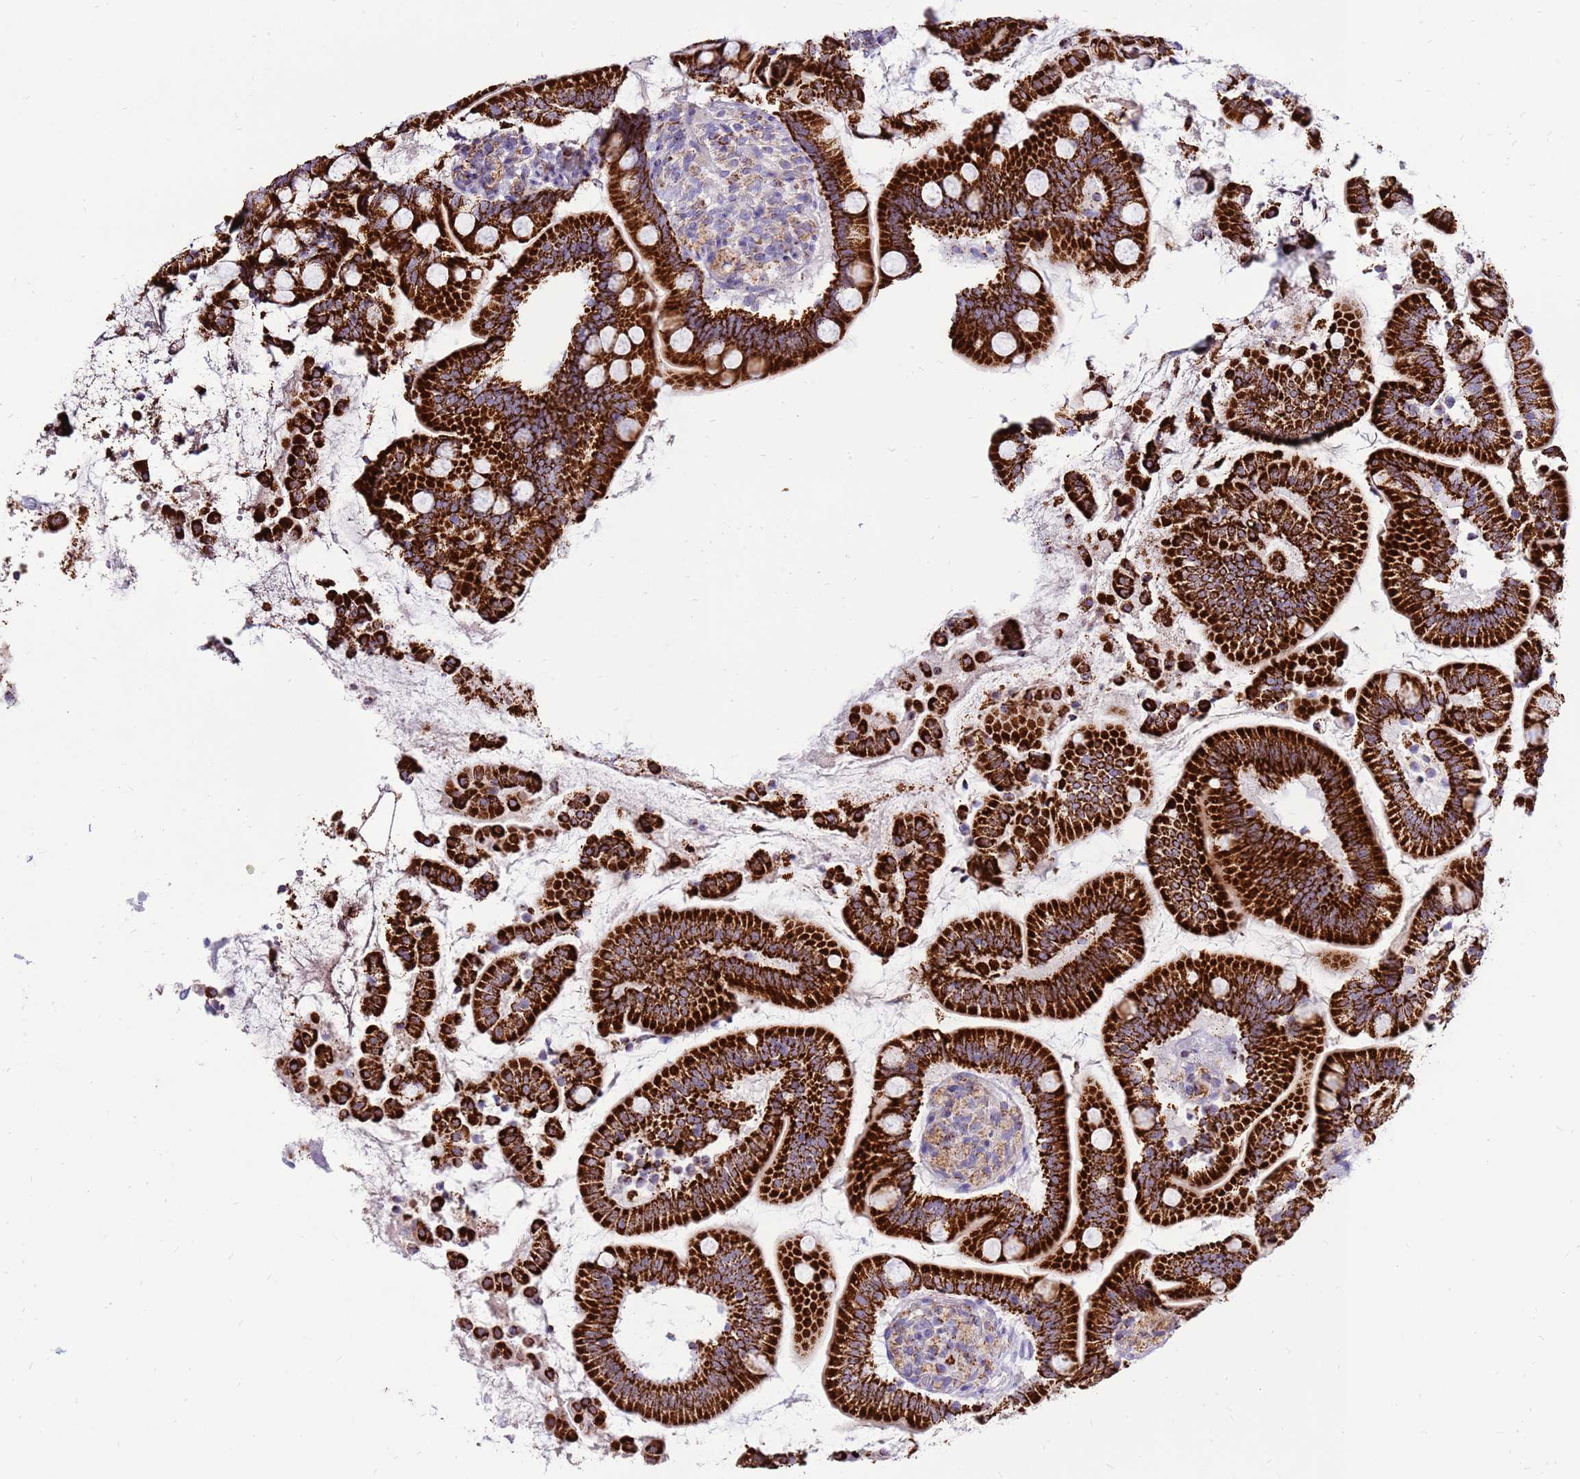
{"staining": {"intensity": "strong", "quantity": ">75%", "location": "cytoplasmic/membranous"}, "tissue": "small intestine", "cell_type": "Glandular cells", "image_type": "normal", "snomed": [{"axis": "morphology", "description": "Normal tissue, NOS"}, {"axis": "topography", "description": "Small intestine"}], "caption": "This image demonstrates IHC staining of unremarkable human small intestine, with high strong cytoplasmic/membranous expression in approximately >75% of glandular cells.", "gene": "IGF1R", "patient": {"sex": "female", "age": 64}}